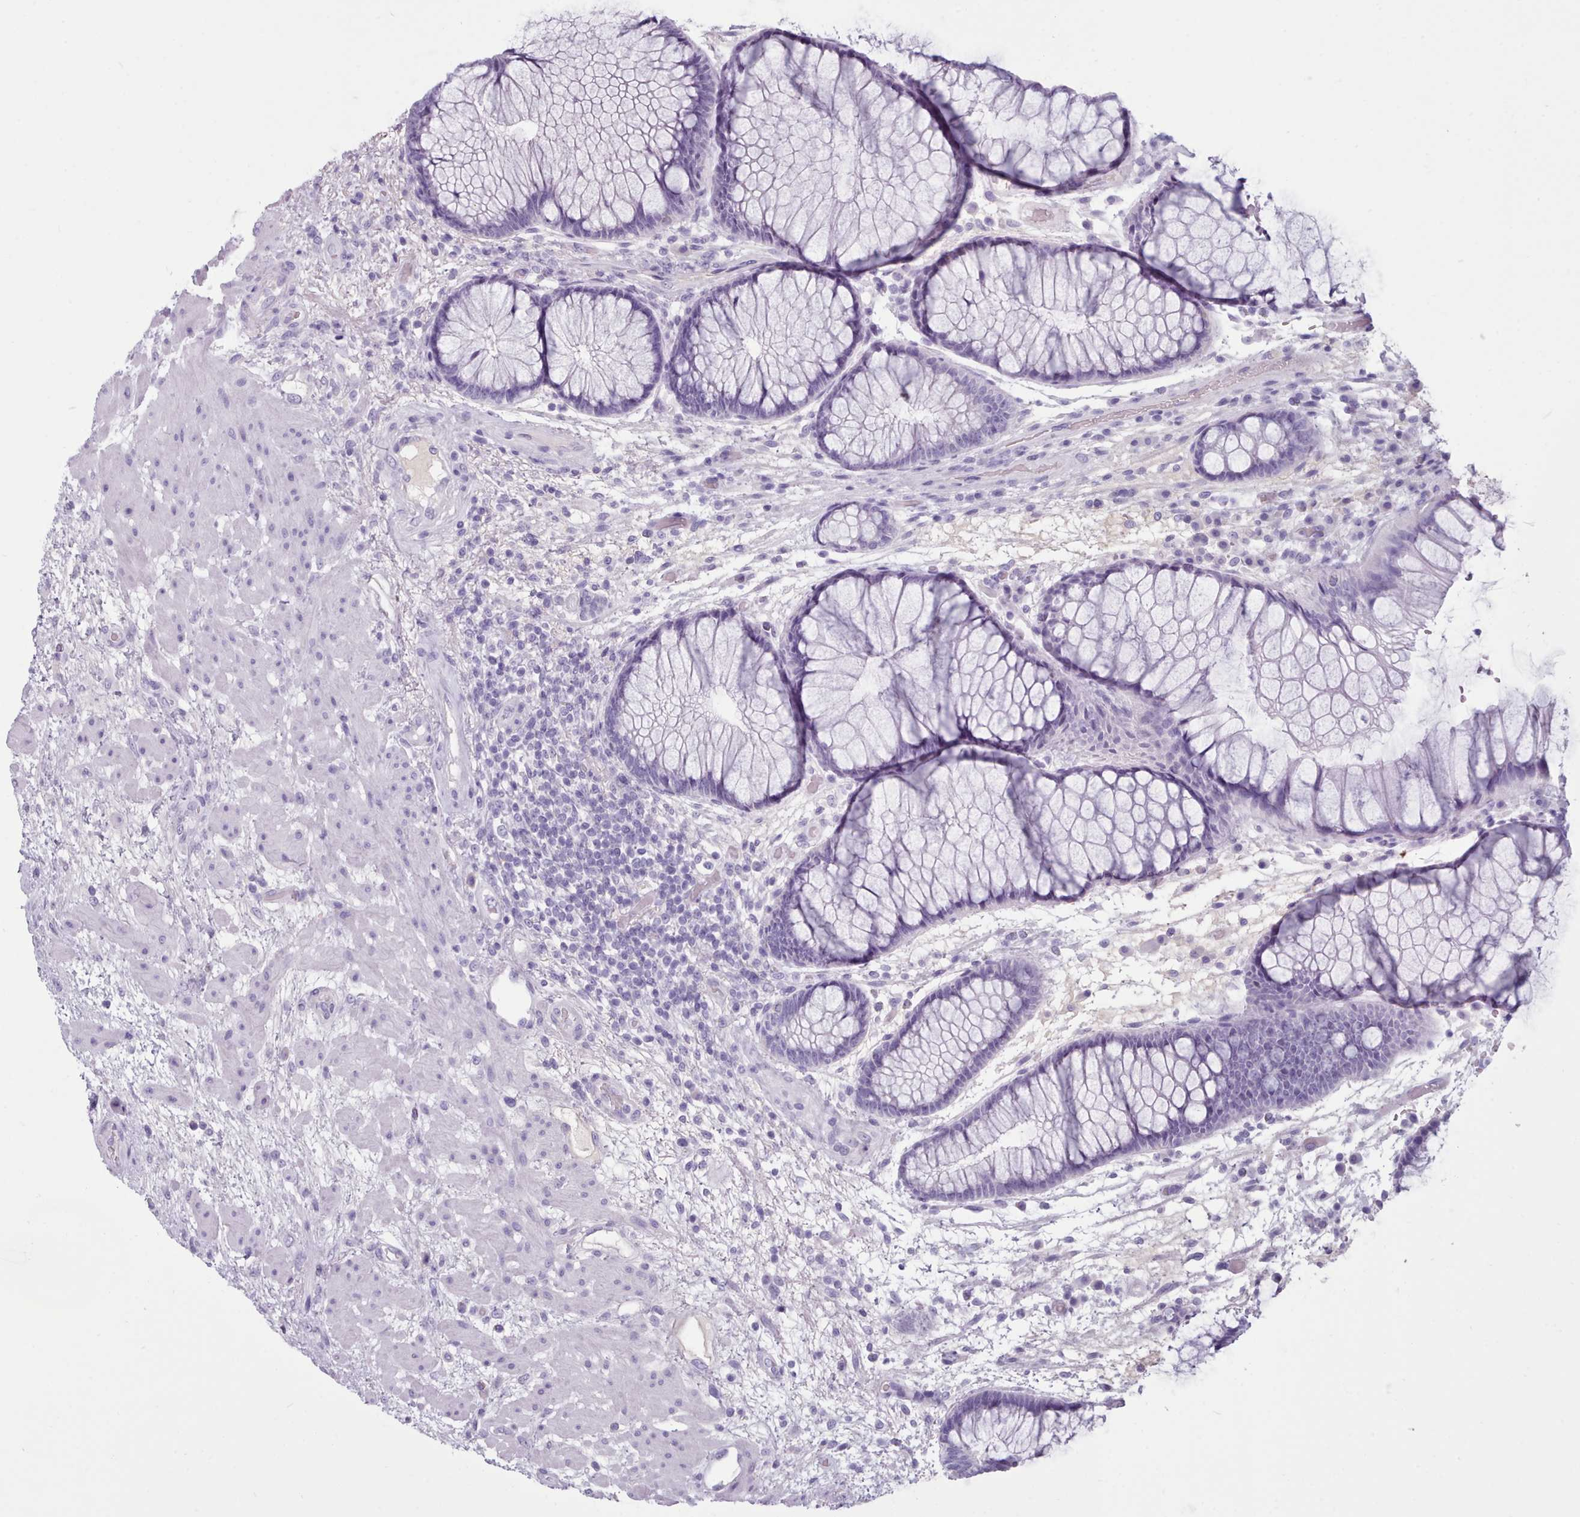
{"staining": {"intensity": "negative", "quantity": "none", "location": "none"}, "tissue": "rectum", "cell_type": "Glandular cells", "image_type": "normal", "snomed": [{"axis": "morphology", "description": "Normal tissue, NOS"}, {"axis": "topography", "description": "Rectum"}], "caption": "This is an immunohistochemistry (IHC) photomicrograph of unremarkable human rectum. There is no expression in glandular cells.", "gene": "ZNF43", "patient": {"sex": "male", "age": 51}}